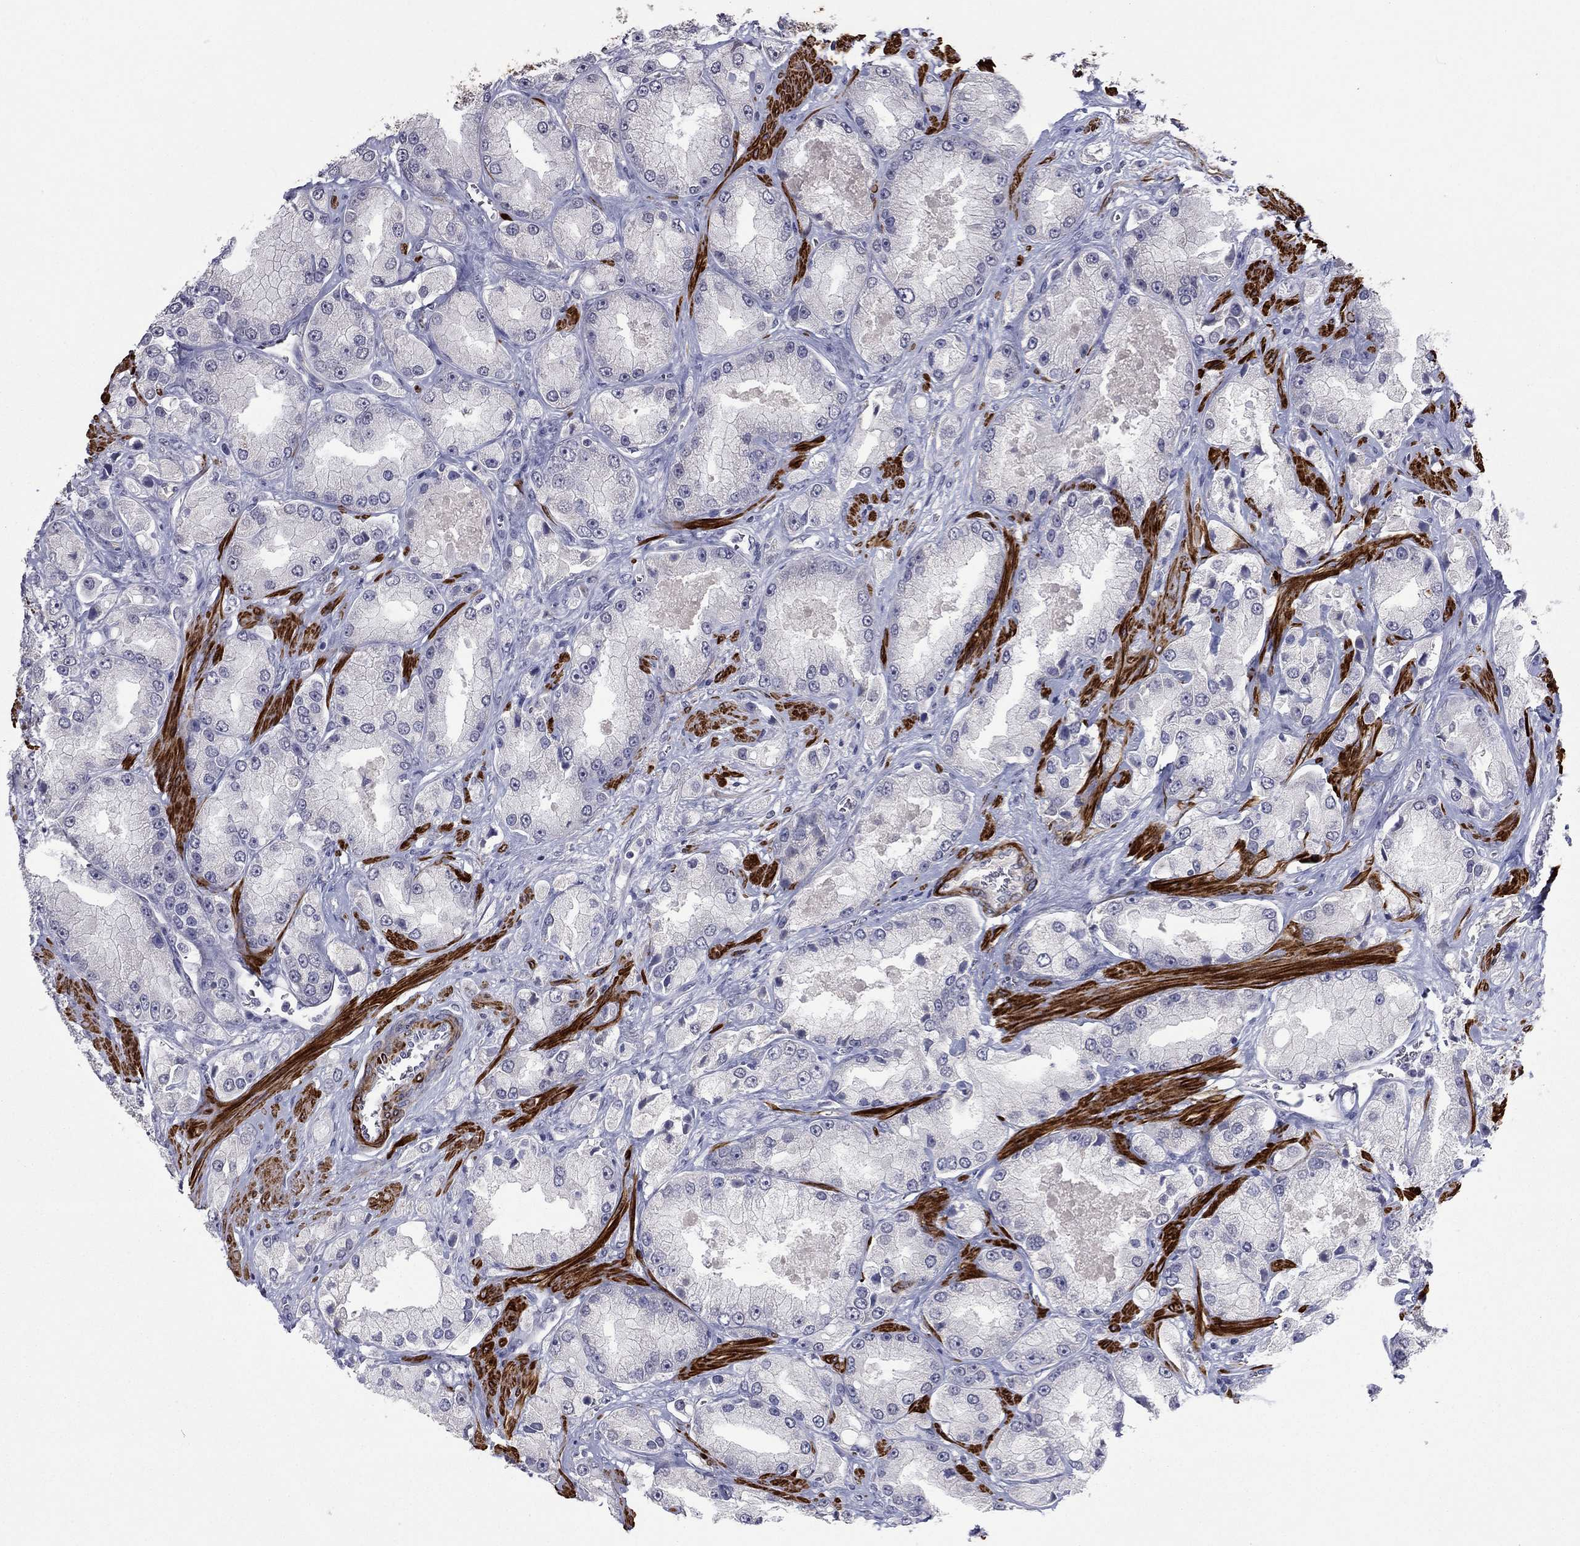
{"staining": {"intensity": "negative", "quantity": "none", "location": "none"}, "tissue": "prostate cancer", "cell_type": "Tumor cells", "image_type": "cancer", "snomed": [{"axis": "morphology", "description": "Adenocarcinoma, NOS"}, {"axis": "topography", "description": "Prostate and seminal vesicle, NOS"}, {"axis": "topography", "description": "Prostate"}], "caption": "The immunohistochemistry (IHC) micrograph has no significant expression in tumor cells of prostate cancer (adenocarcinoma) tissue.", "gene": "IP6K3", "patient": {"sex": "male", "age": 64}}